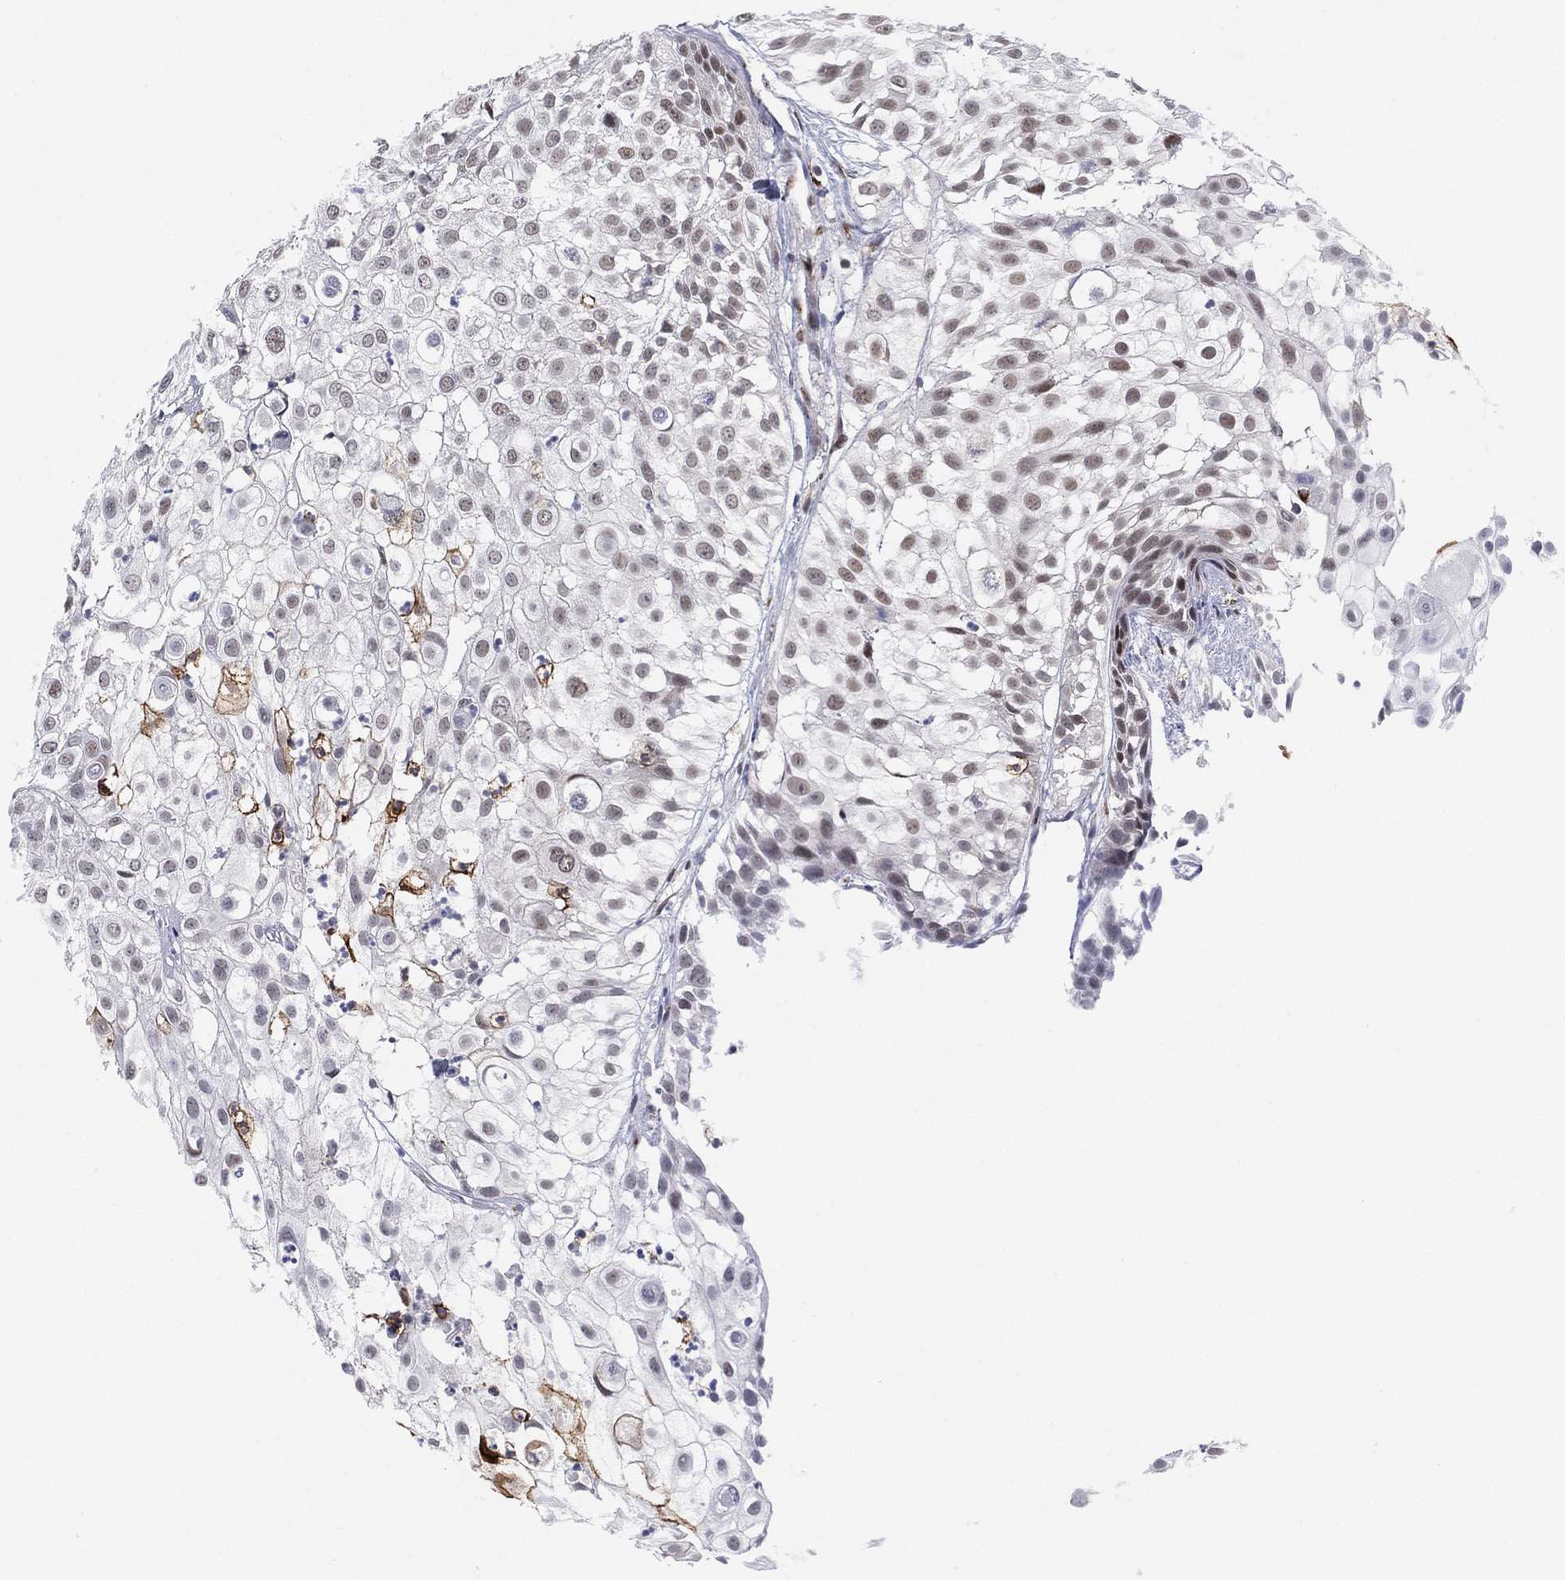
{"staining": {"intensity": "weak", "quantity": "<25%", "location": "nuclear"}, "tissue": "urothelial cancer", "cell_type": "Tumor cells", "image_type": "cancer", "snomed": [{"axis": "morphology", "description": "Urothelial carcinoma, High grade"}, {"axis": "topography", "description": "Urinary bladder"}], "caption": "DAB immunohistochemical staining of human urothelial carcinoma (high-grade) exhibits no significant staining in tumor cells.", "gene": "CD177", "patient": {"sex": "female", "age": 79}}